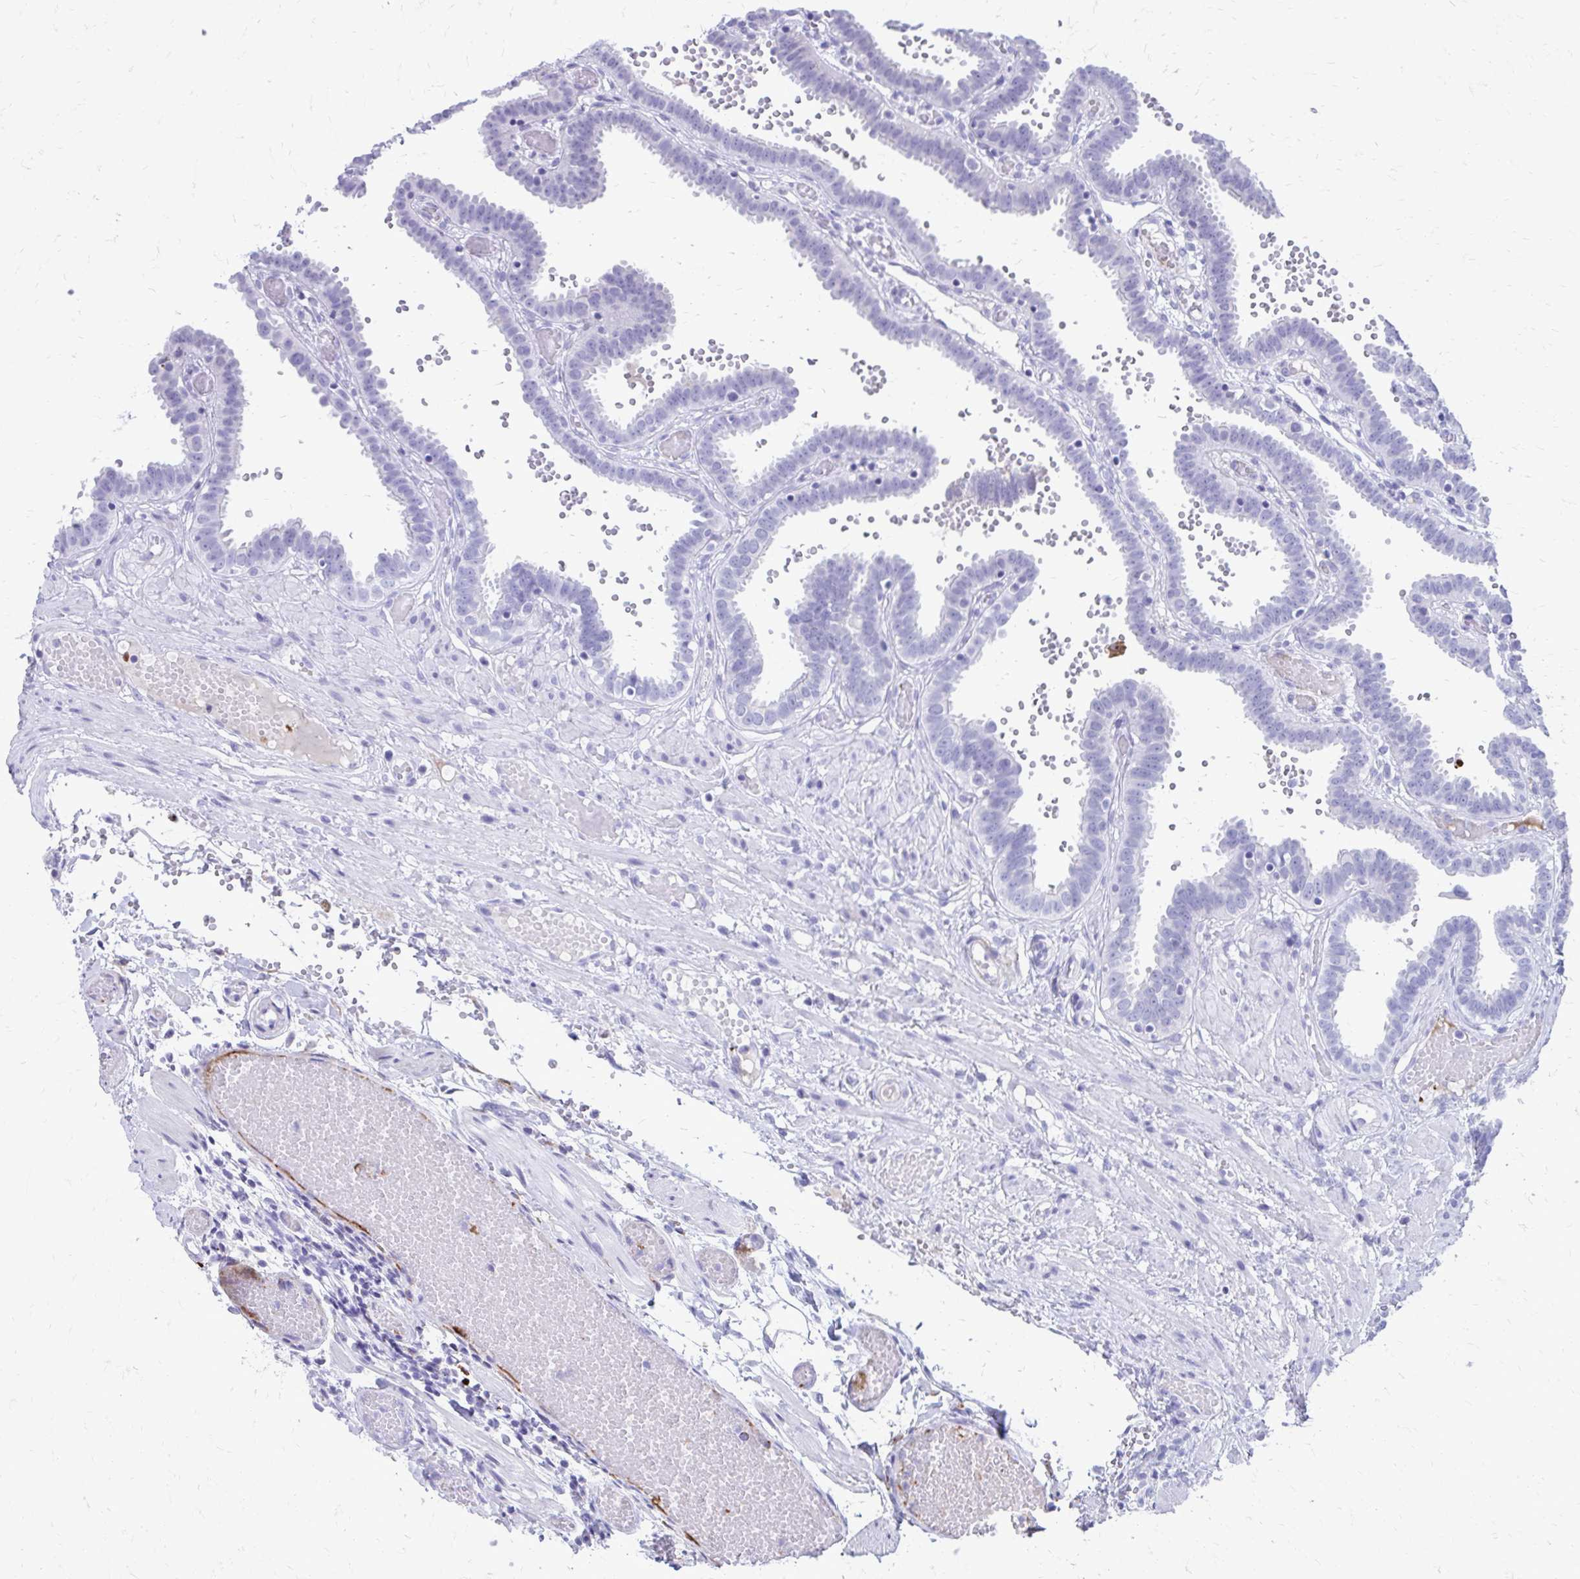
{"staining": {"intensity": "negative", "quantity": "none", "location": "none"}, "tissue": "fallopian tube", "cell_type": "Glandular cells", "image_type": "normal", "snomed": [{"axis": "morphology", "description": "Normal tissue, NOS"}, {"axis": "topography", "description": "Fallopian tube"}], "caption": "High magnification brightfield microscopy of unremarkable fallopian tube stained with DAB (3,3'-diaminobenzidine) (brown) and counterstained with hematoxylin (blue): glandular cells show no significant expression. Nuclei are stained in blue.", "gene": "SATL1", "patient": {"sex": "female", "age": 37}}